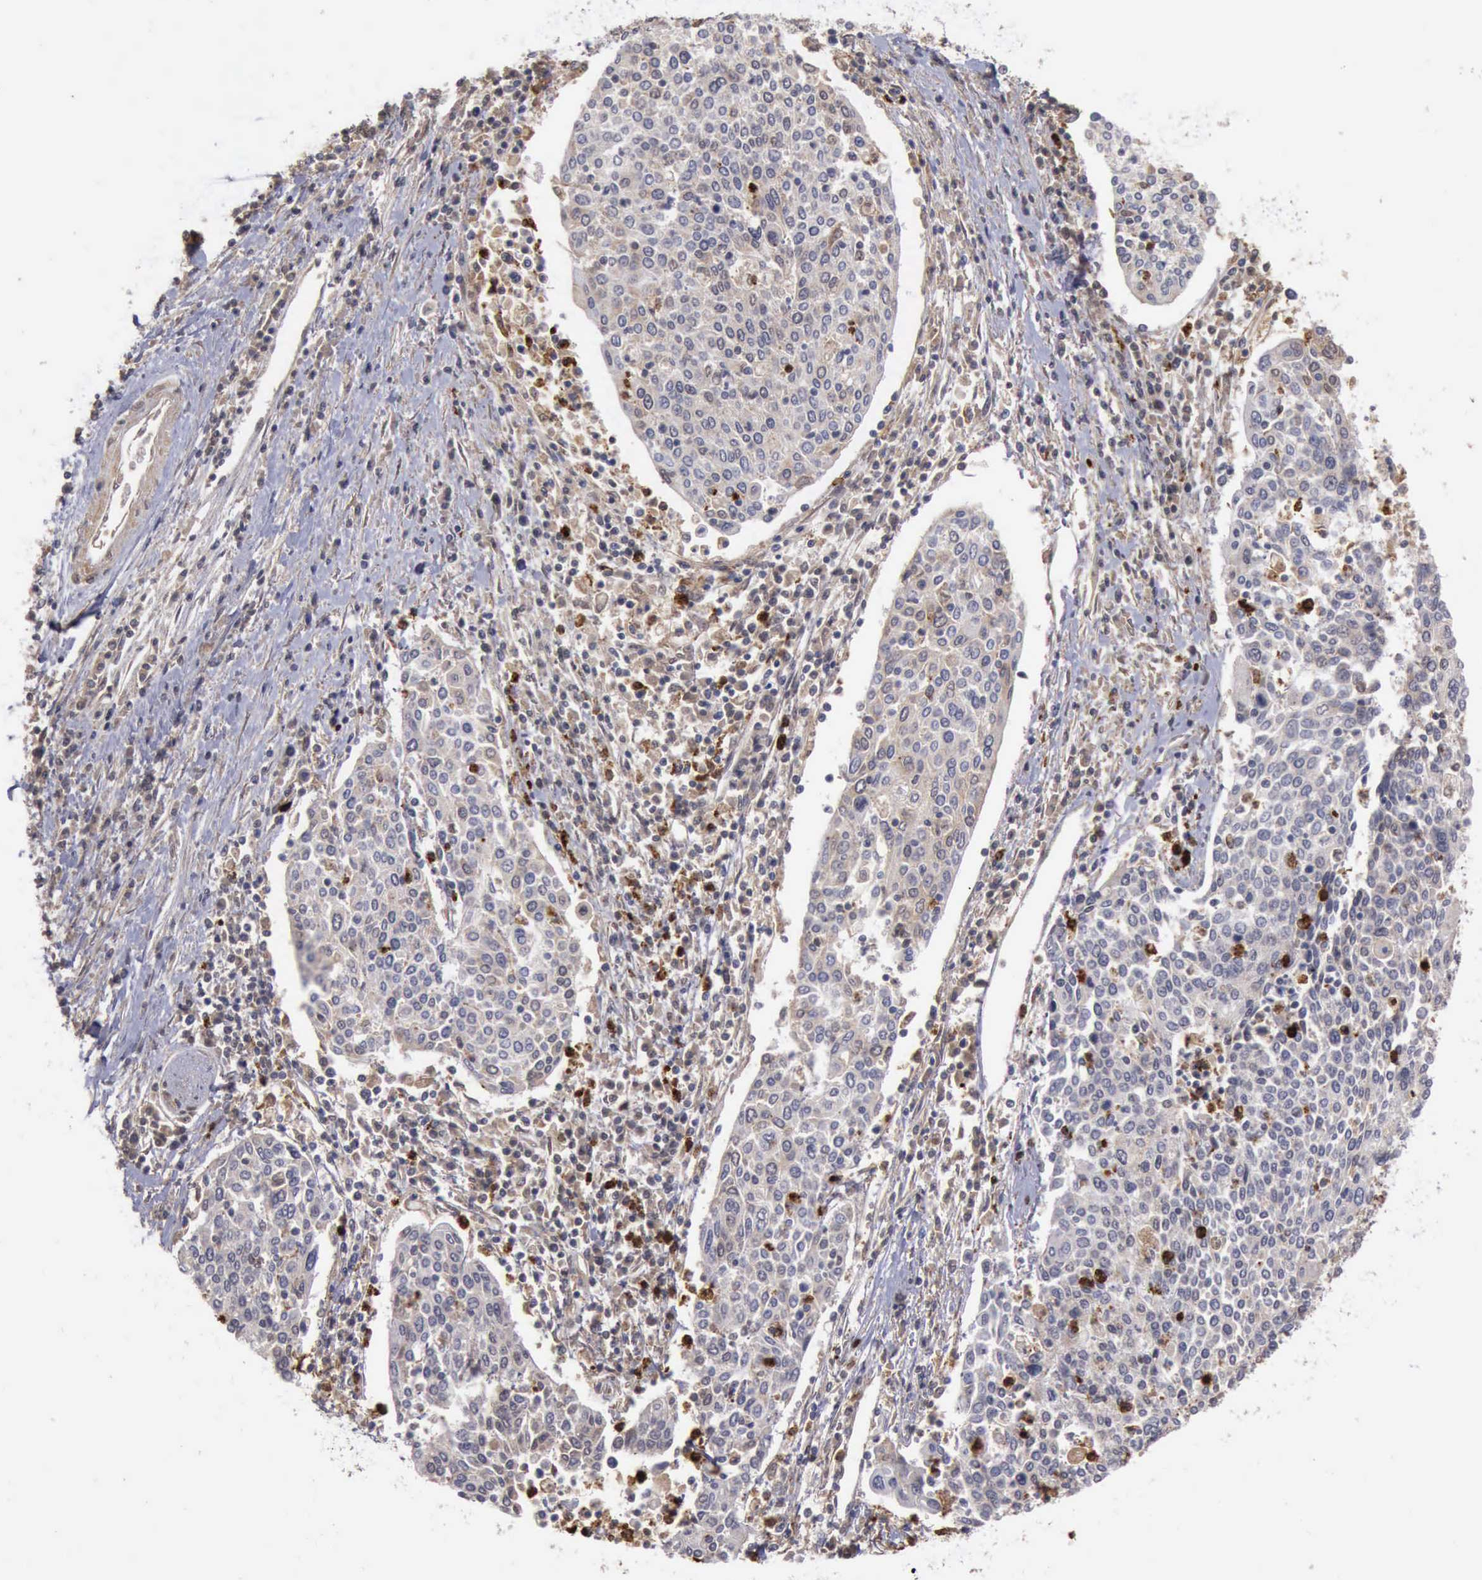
{"staining": {"intensity": "negative", "quantity": "none", "location": "none"}, "tissue": "cervical cancer", "cell_type": "Tumor cells", "image_type": "cancer", "snomed": [{"axis": "morphology", "description": "Squamous cell carcinoma, NOS"}, {"axis": "topography", "description": "Cervix"}], "caption": "Cervical cancer (squamous cell carcinoma) was stained to show a protein in brown. There is no significant expression in tumor cells.", "gene": "MMP9", "patient": {"sex": "female", "age": 40}}